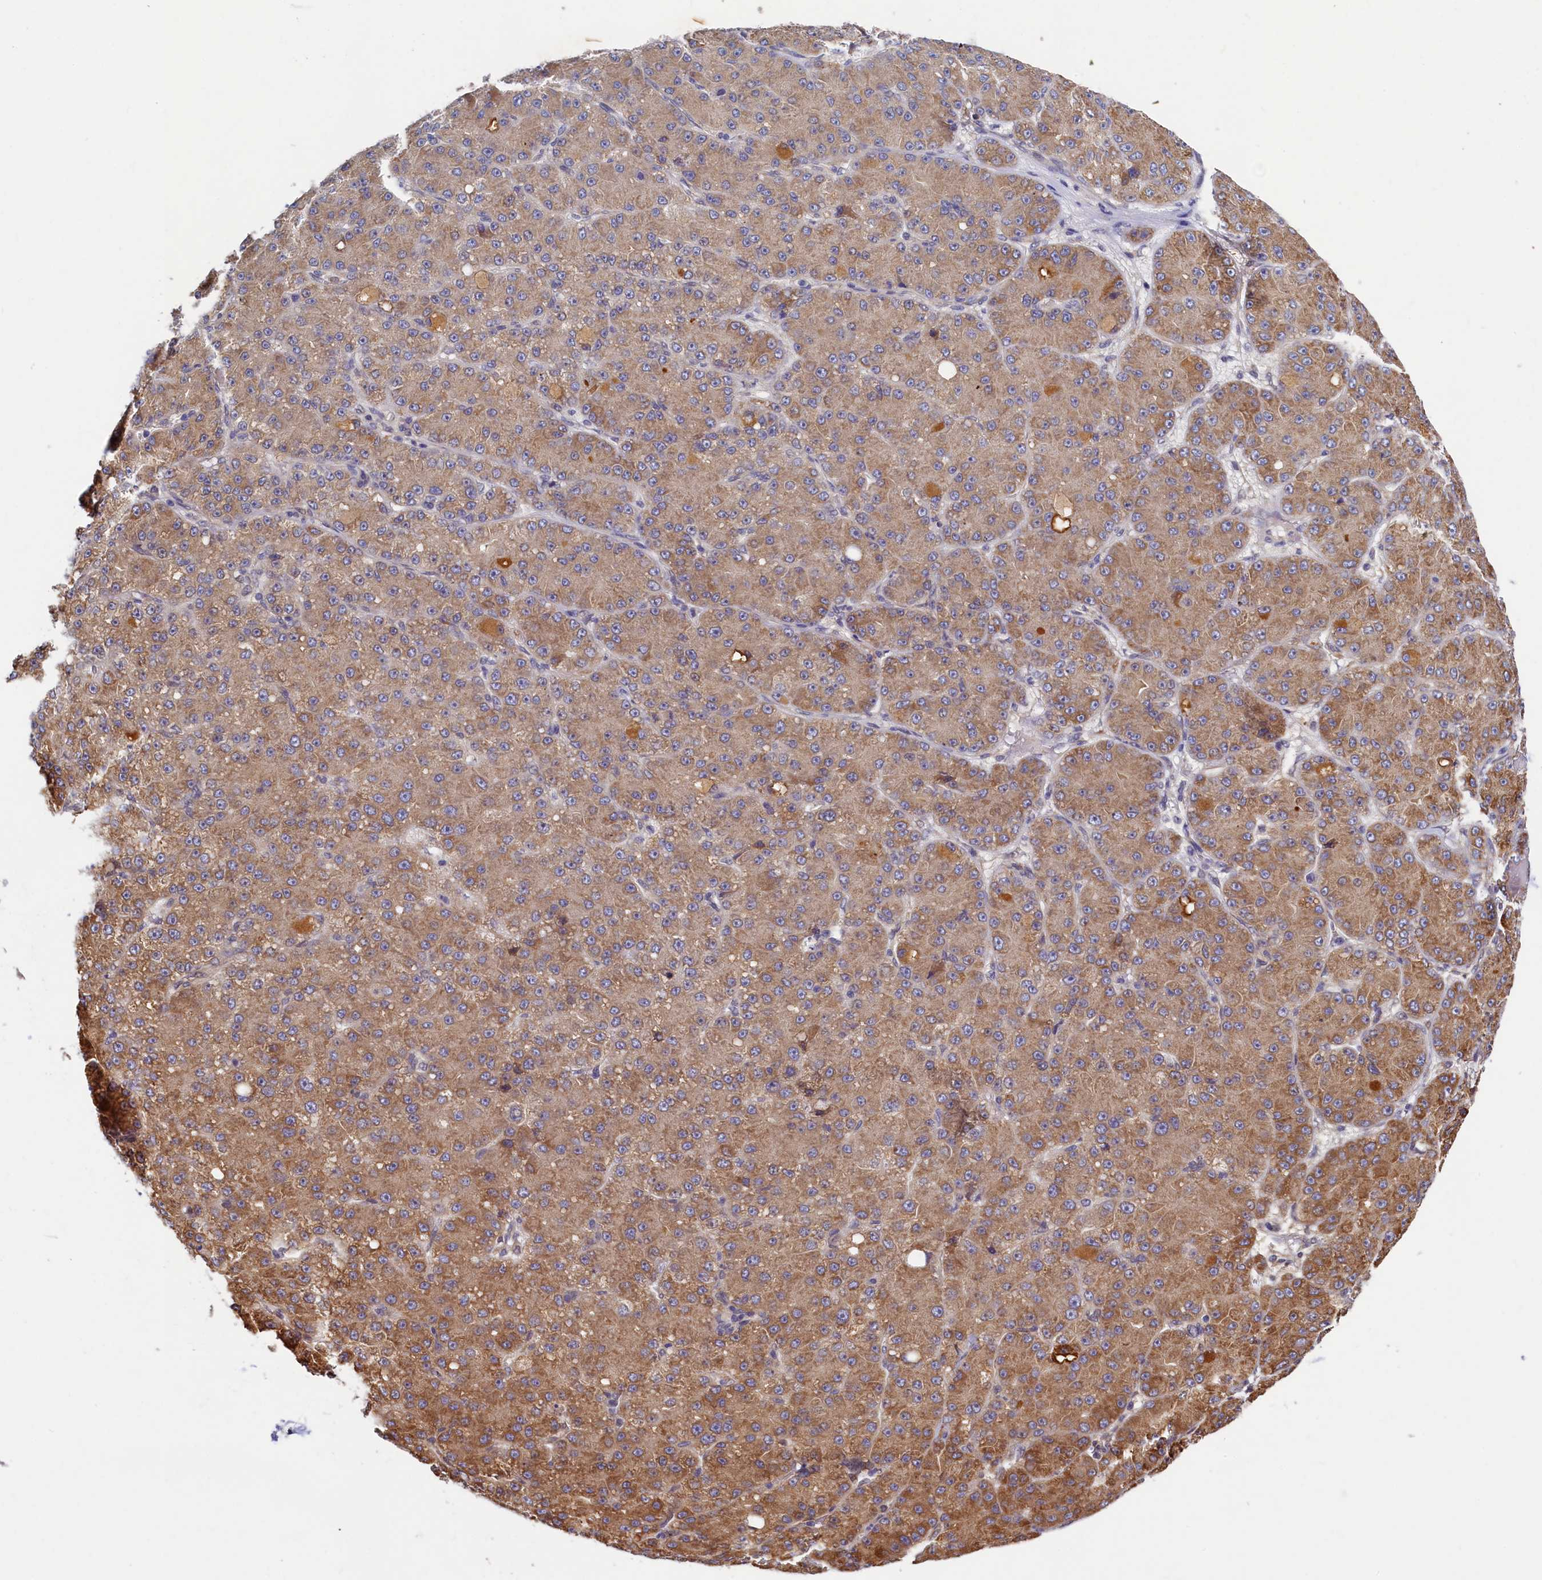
{"staining": {"intensity": "moderate", "quantity": ">75%", "location": "cytoplasmic/membranous"}, "tissue": "liver cancer", "cell_type": "Tumor cells", "image_type": "cancer", "snomed": [{"axis": "morphology", "description": "Carcinoma, Hepatocellular, NOS"}, {"axis": "topography", "description": "Liver"}], "caption": "The photomicrograph demonstrates immunohistochemical staining of liver hepatocellular carcinoma. There is moderate cytoplasmic/membranous expression is identified in approximately >75% of tumor cells.", "gene": "SLC16A14", "patient": {"sex": "male", "age": 67}}